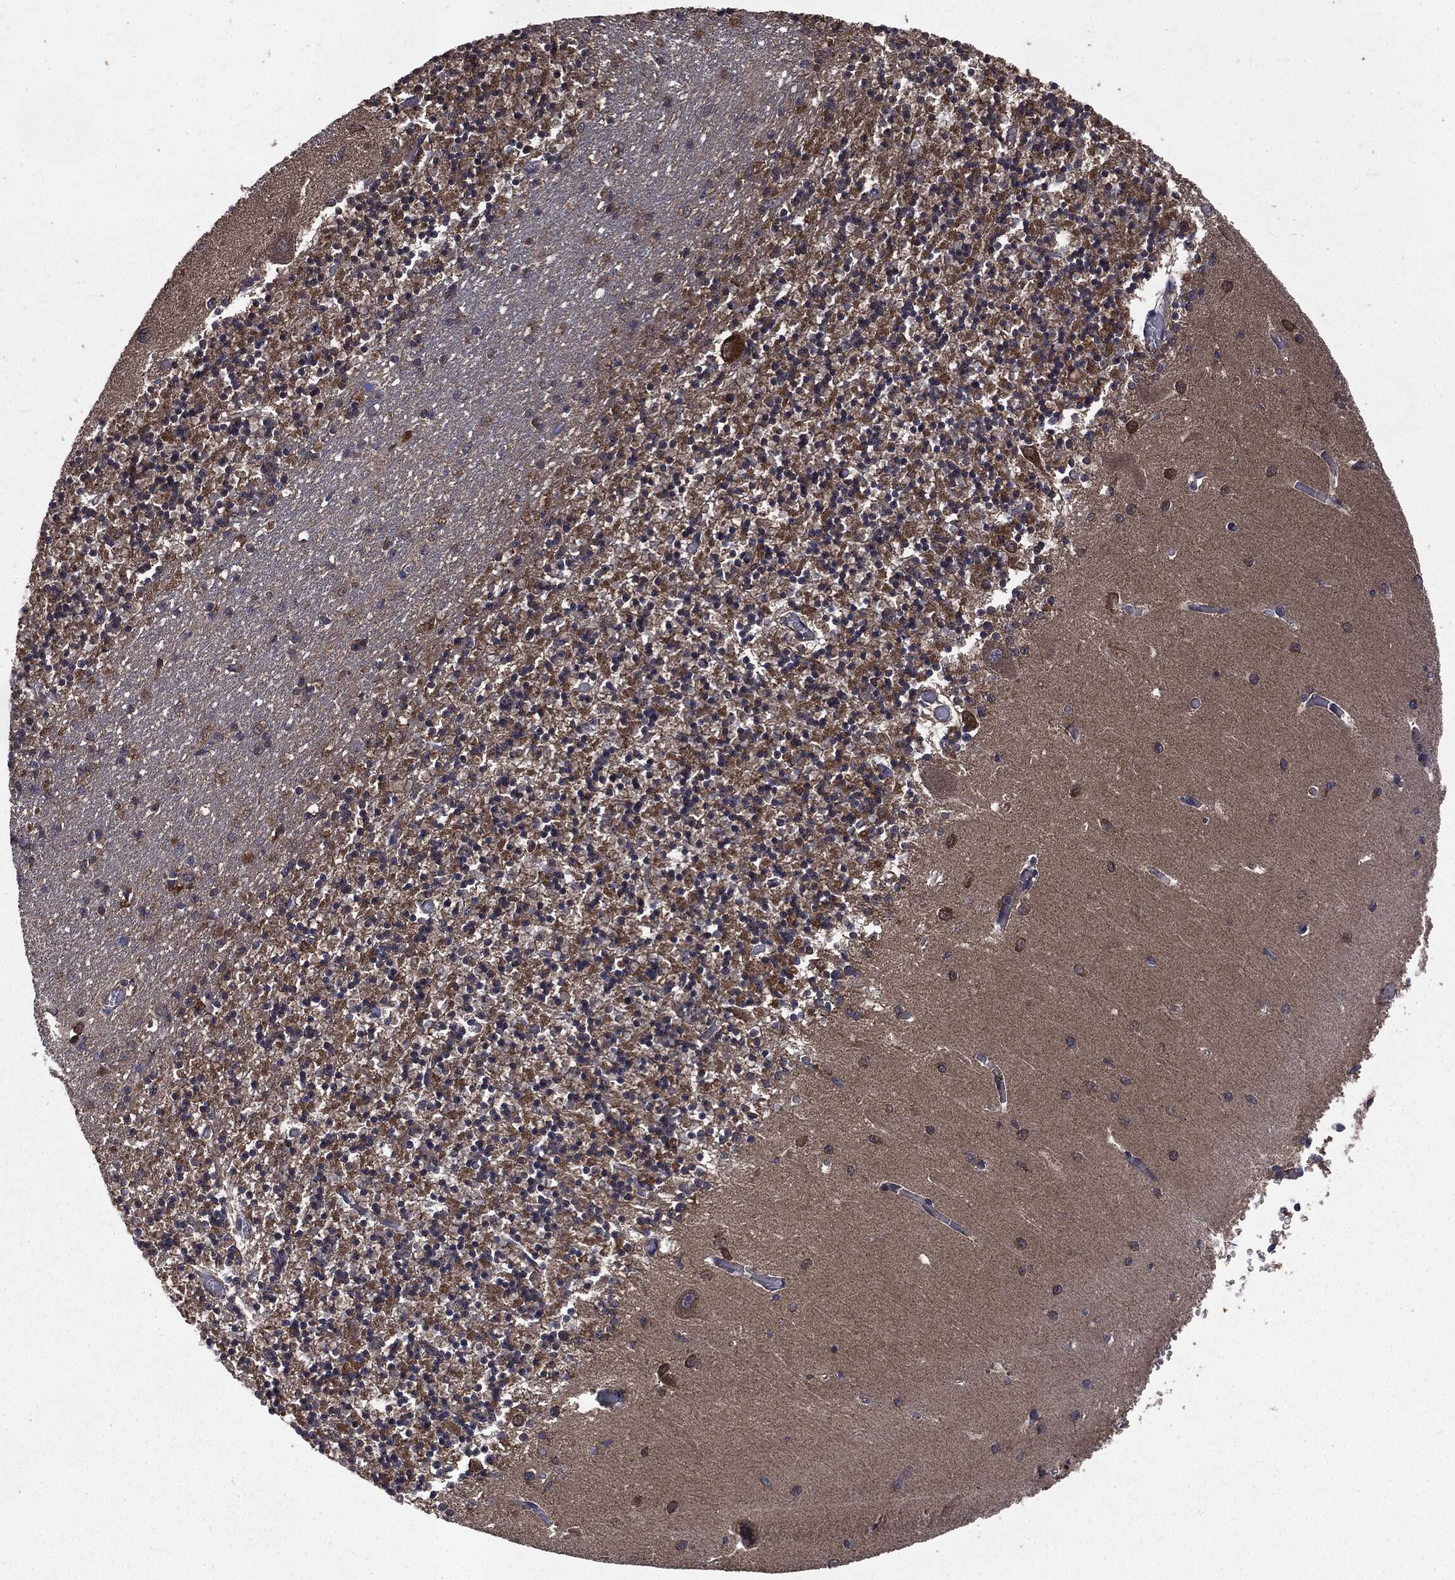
{"staining": {"intensity": "moderate", "quantity": "<25%", "location": "cytoplasmic/membranous"}, "tissue": "cerebellum", "cell_type": "Cells in granular layer", "image_type": "normal", "snomed": [{"axis": "morphology", "description": "Normal tissue, NOS"}, {"axis": "topography", "description": "Cerebellum"}], "caption": "This is an image of immunohistochemistry staining of benign cerebellum, which shows moderate positivity in the cytoplasmic/membranous of cells in granular layer.", "gene": "MAPK6", "patient": {"sex": "female", "age": 64}}